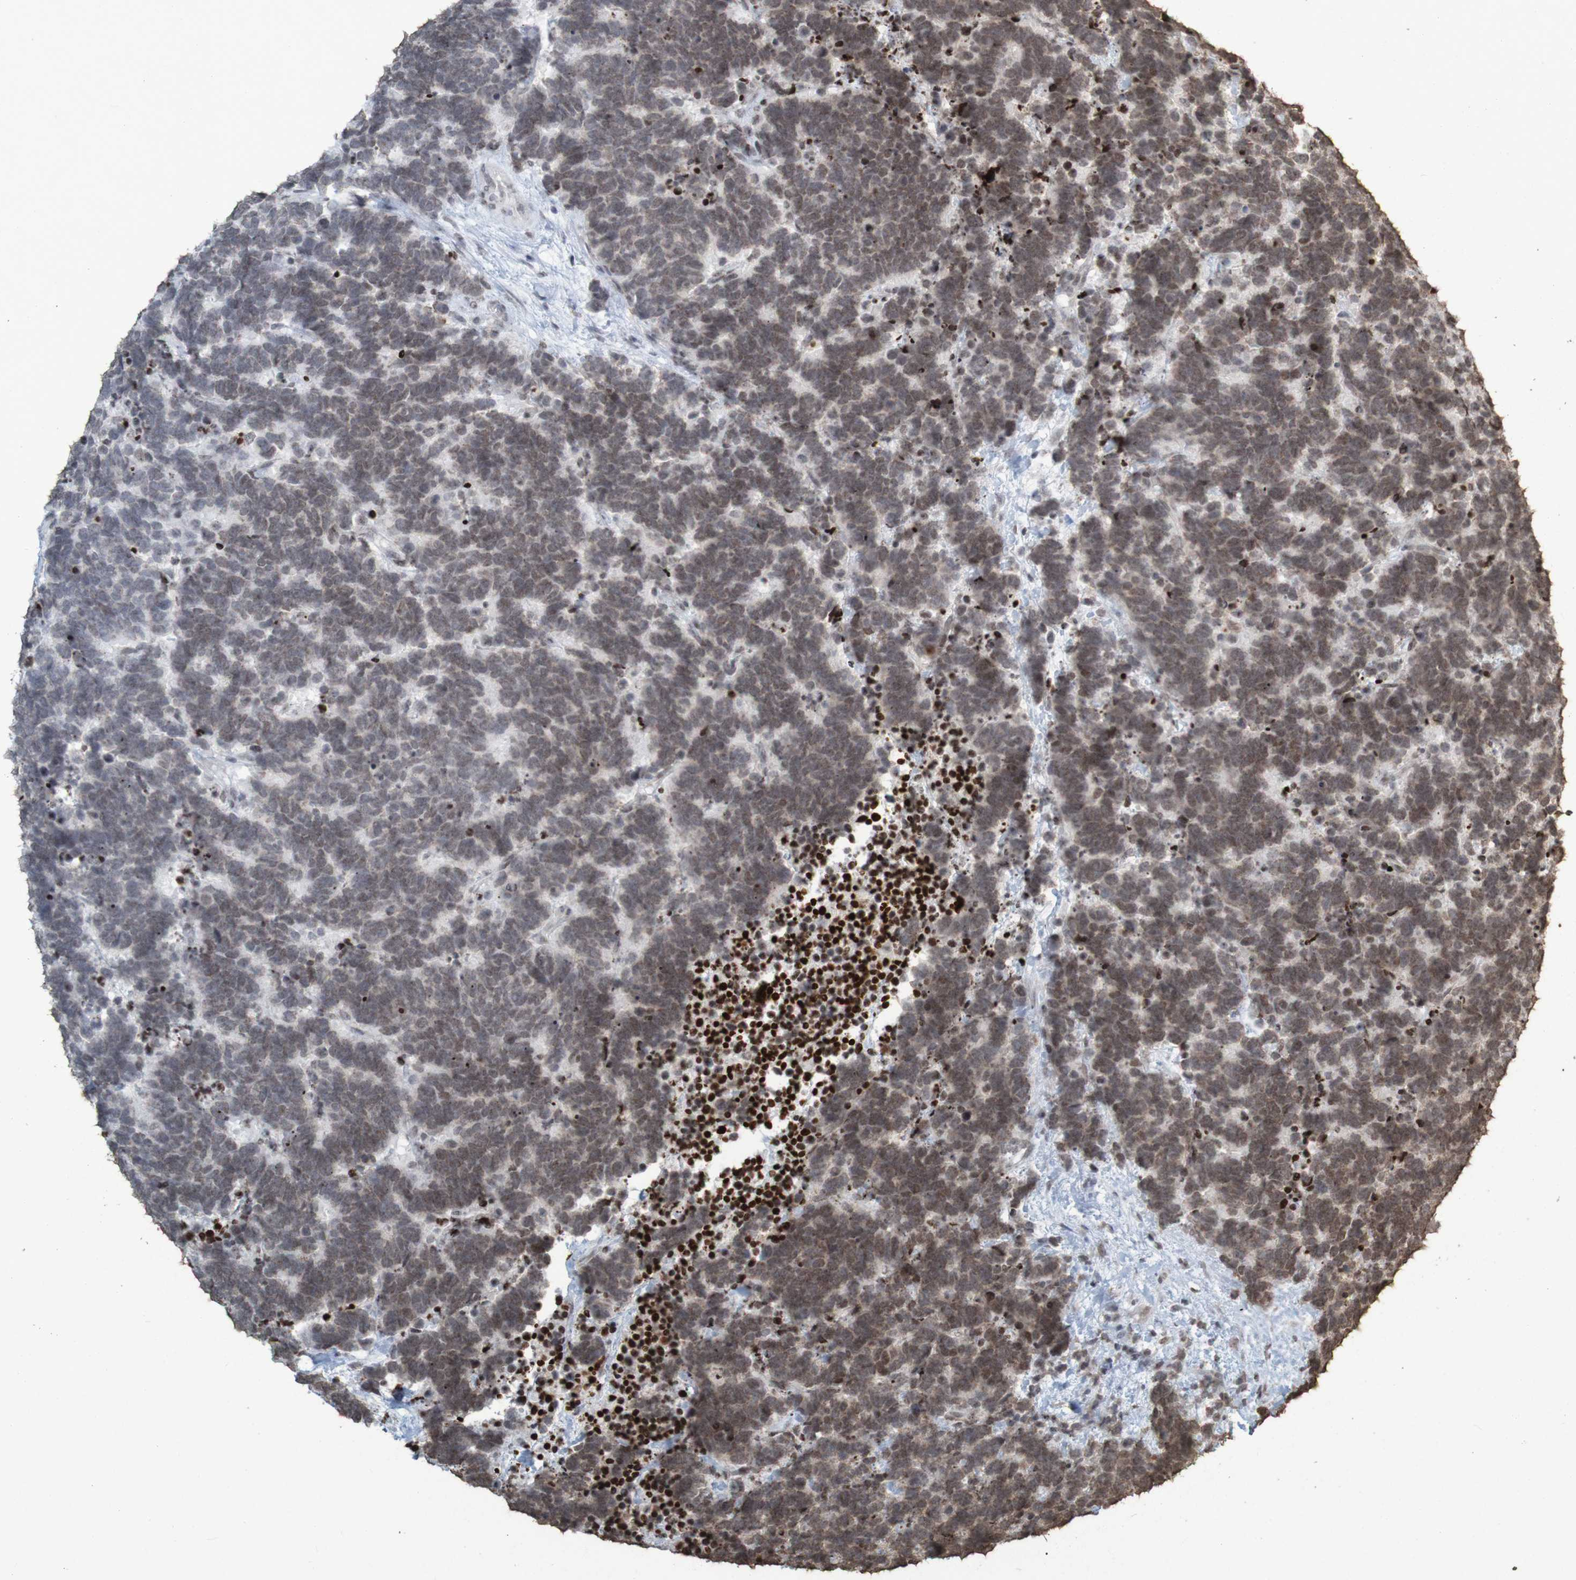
{"staining": {"intensity": "moderate", "quantity": ">75%", "location": "nuclear"}, "tissue": "carcinoid", "cell_type": "Tumor cells", "image_type": "cancer", "snomed": [{"axis": "morphology", "description": "Carcinoma, NOS"}, {"axis": "morphology", "description": "Carcinoid, malignant, NOS"}, {"axis": "topography", "description": "Urinary bladder"}], "caption": "Immunohistochemistry of carcinoma demonstrates medium levels of moderate nuclear positivity in about >75% of tumor cells. (IHC, brightfield microscopy, high magnification).", "gene": "GFI1", "patient": {"sex": "male", "age": 57}}